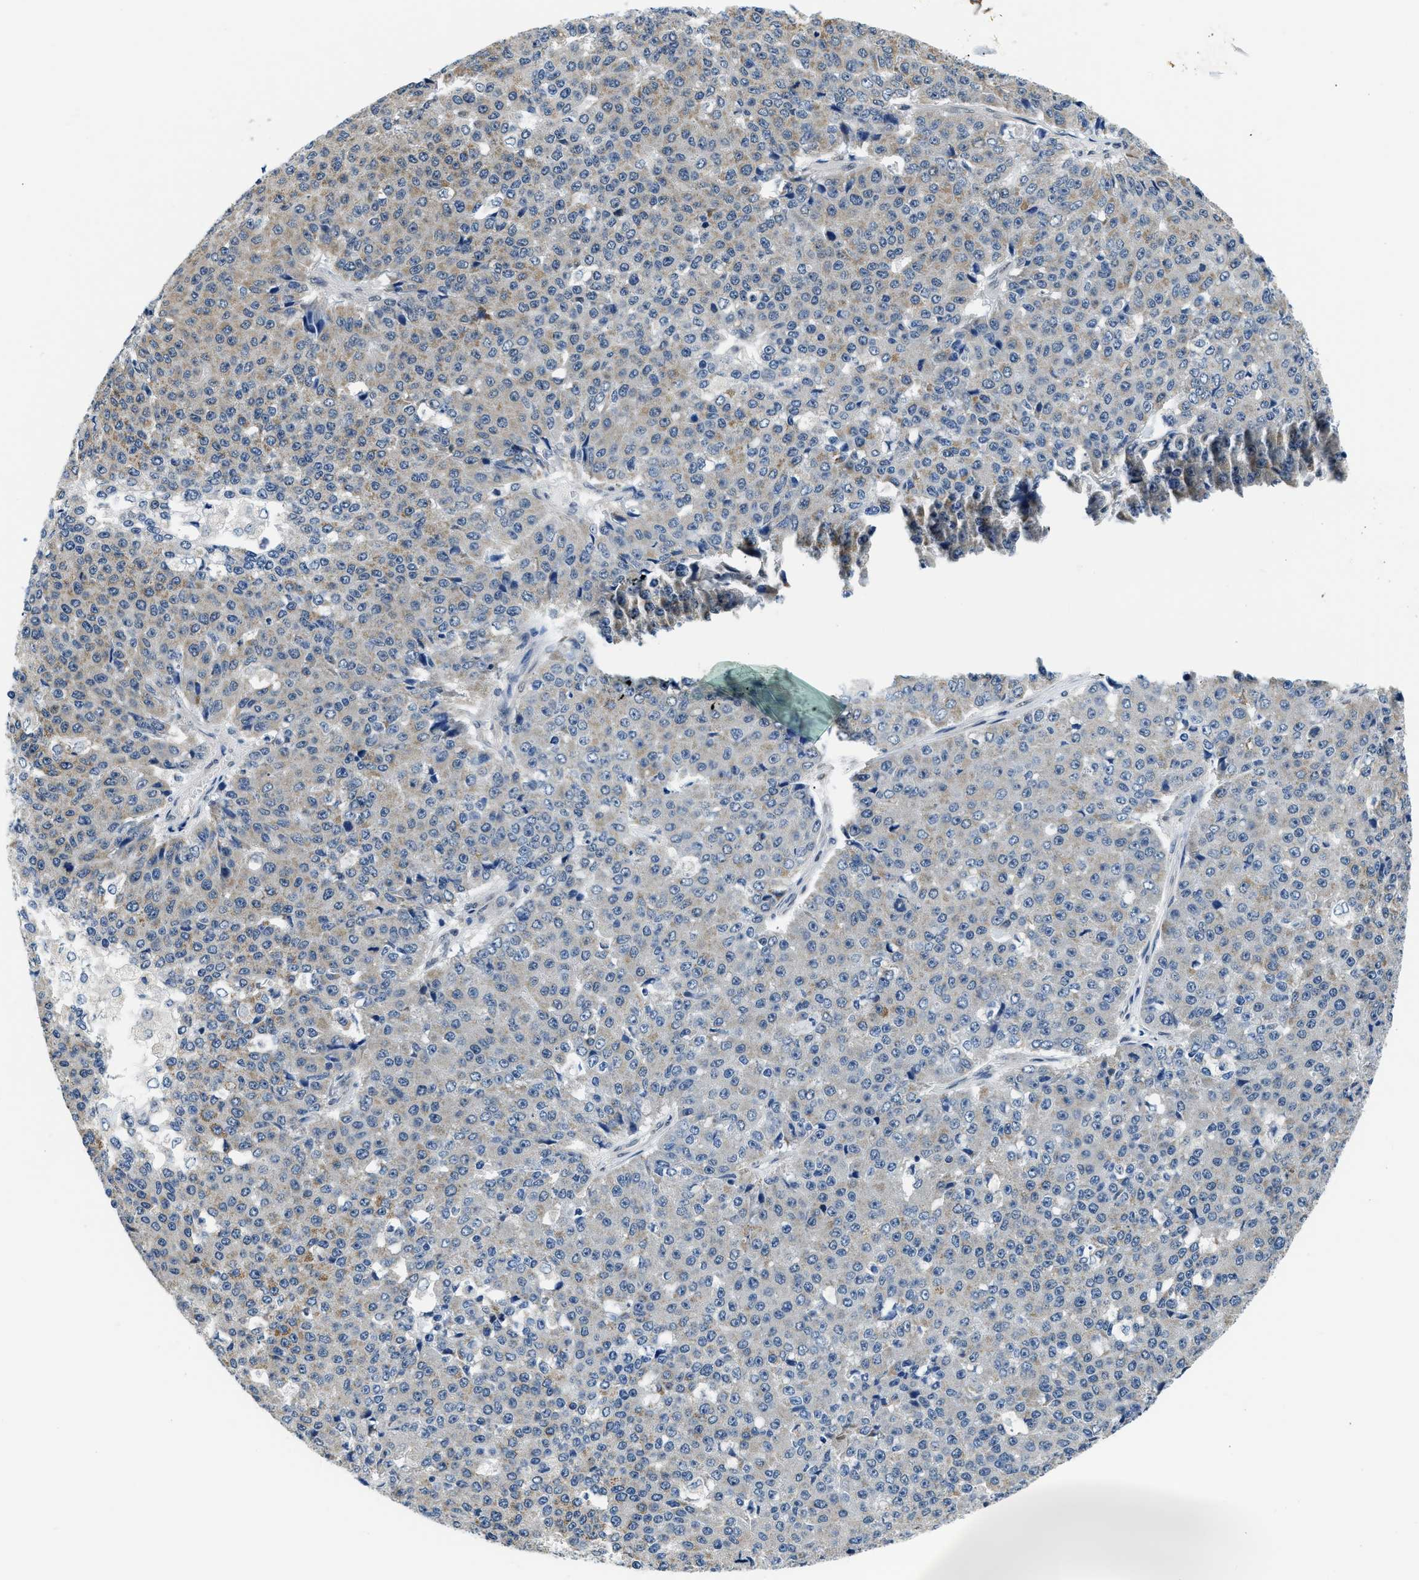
{"staining": {"intensity": "weak", "quantity": "<25%", "location": "cytoplasmic/membranous"}, "tissue": "pancreatic cancer", "cell_type": "Tumor cells", "image_type": "cancer", "snomed": [{"axis": "morphology", "description": "Adenocarcinoma, NOS"}, {"axis": "topography", "description": "Pancreas"}], "caption": "A micrograph of human pancreatic cancer is negative for staining in tumor cells.", "gene": "SMAD4", "patient": {"sex": "male", "age": 50}}